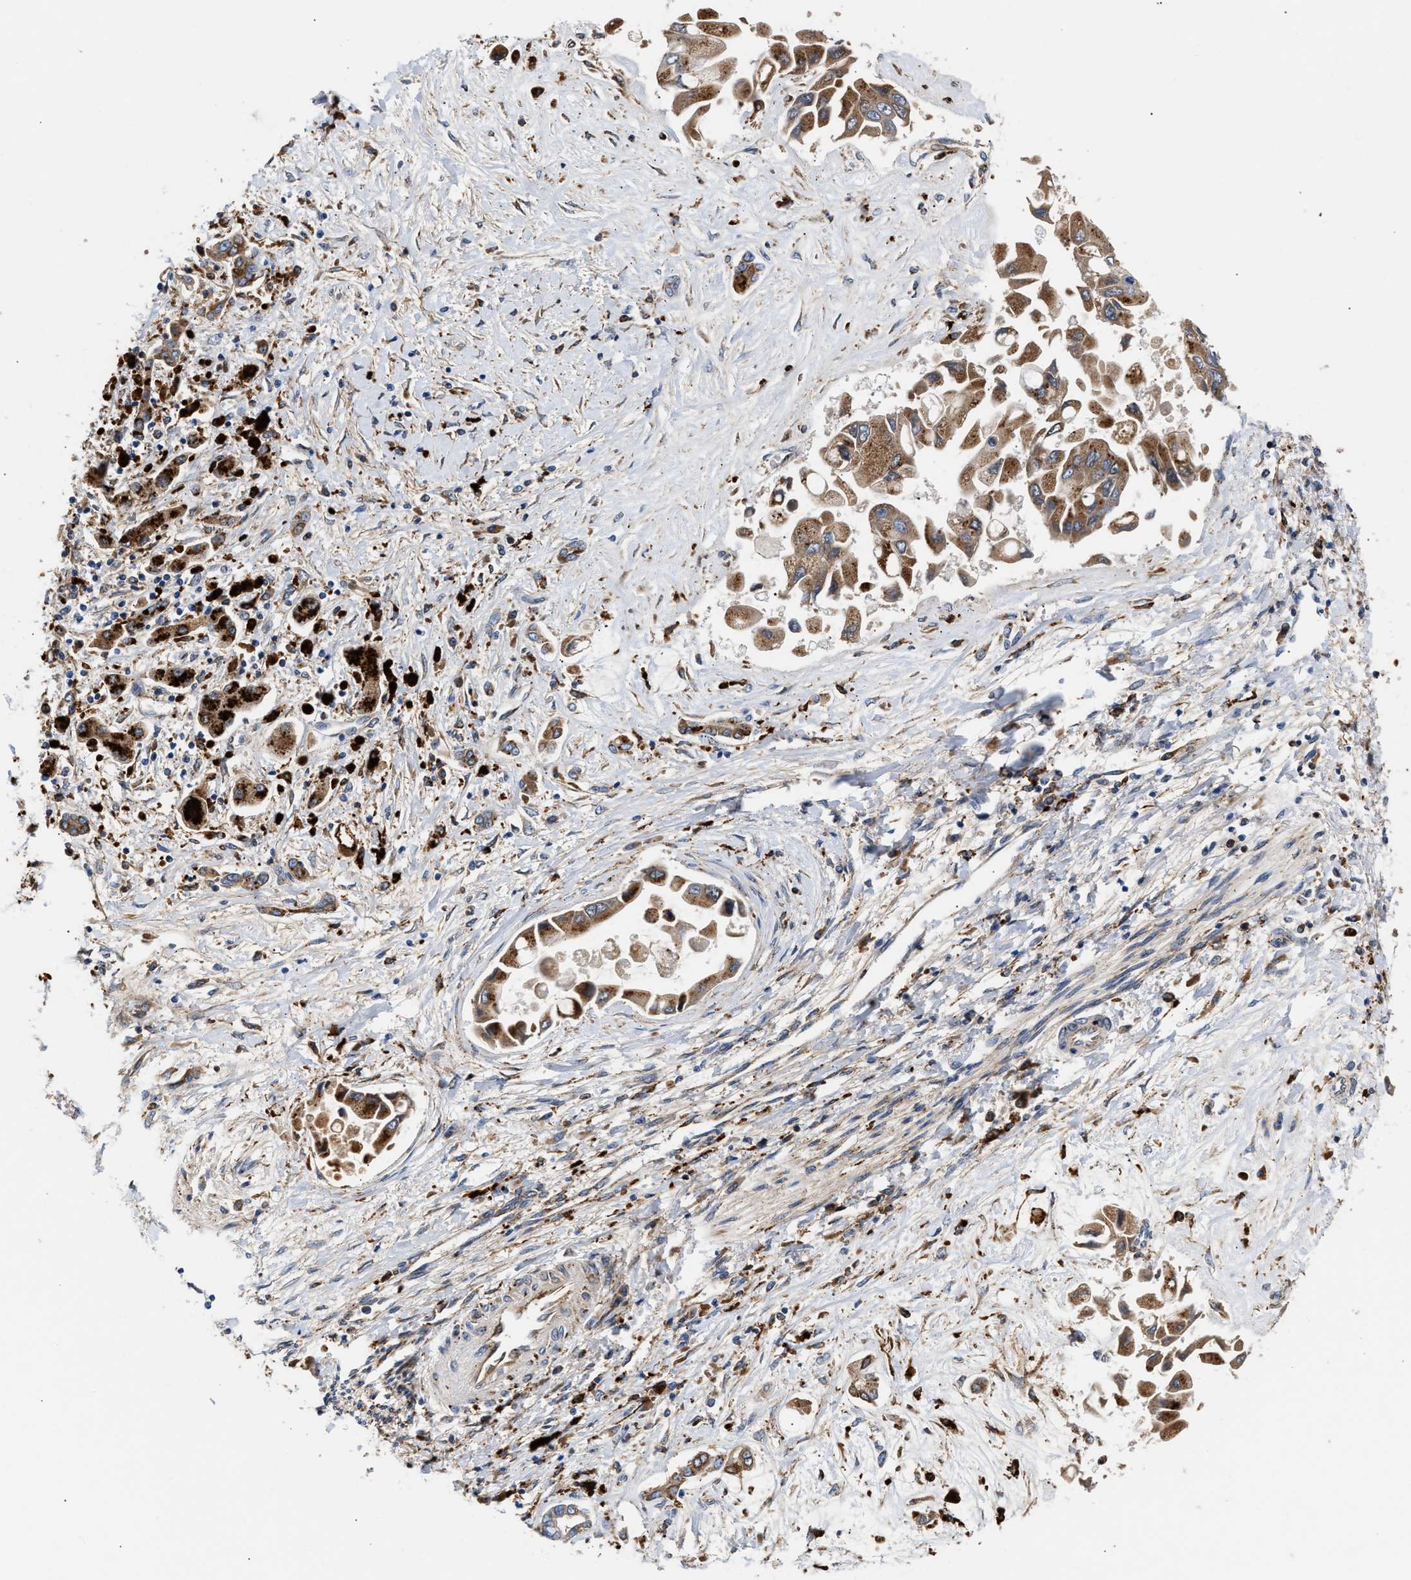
{"staining": {"intensity": "moderate", "quantity": ">75%", "location": "cytoplasmic/membranous"}, "tissue": "liver cancer", "cell_type": "Tumor cells", "image_type": "cancer", "snomed": [{"axis": "morphology", "description": "Cholangiocarcinoma"}, {"axis": "topography", "description": "Liver"}], "caption": "Liver cholangiocarcinoma was stained to show a protein in brown. There is medium levels of moderate cytoplasmic/membranous expression in approximately >75% of tumor cells. The staining is performed using DAB brown chromogen to label protein expression. The nuclei are counter-stained blue using hematoxylin.", "gene": "CCDC146", "patient": {"sex": "male", "age": 50}}